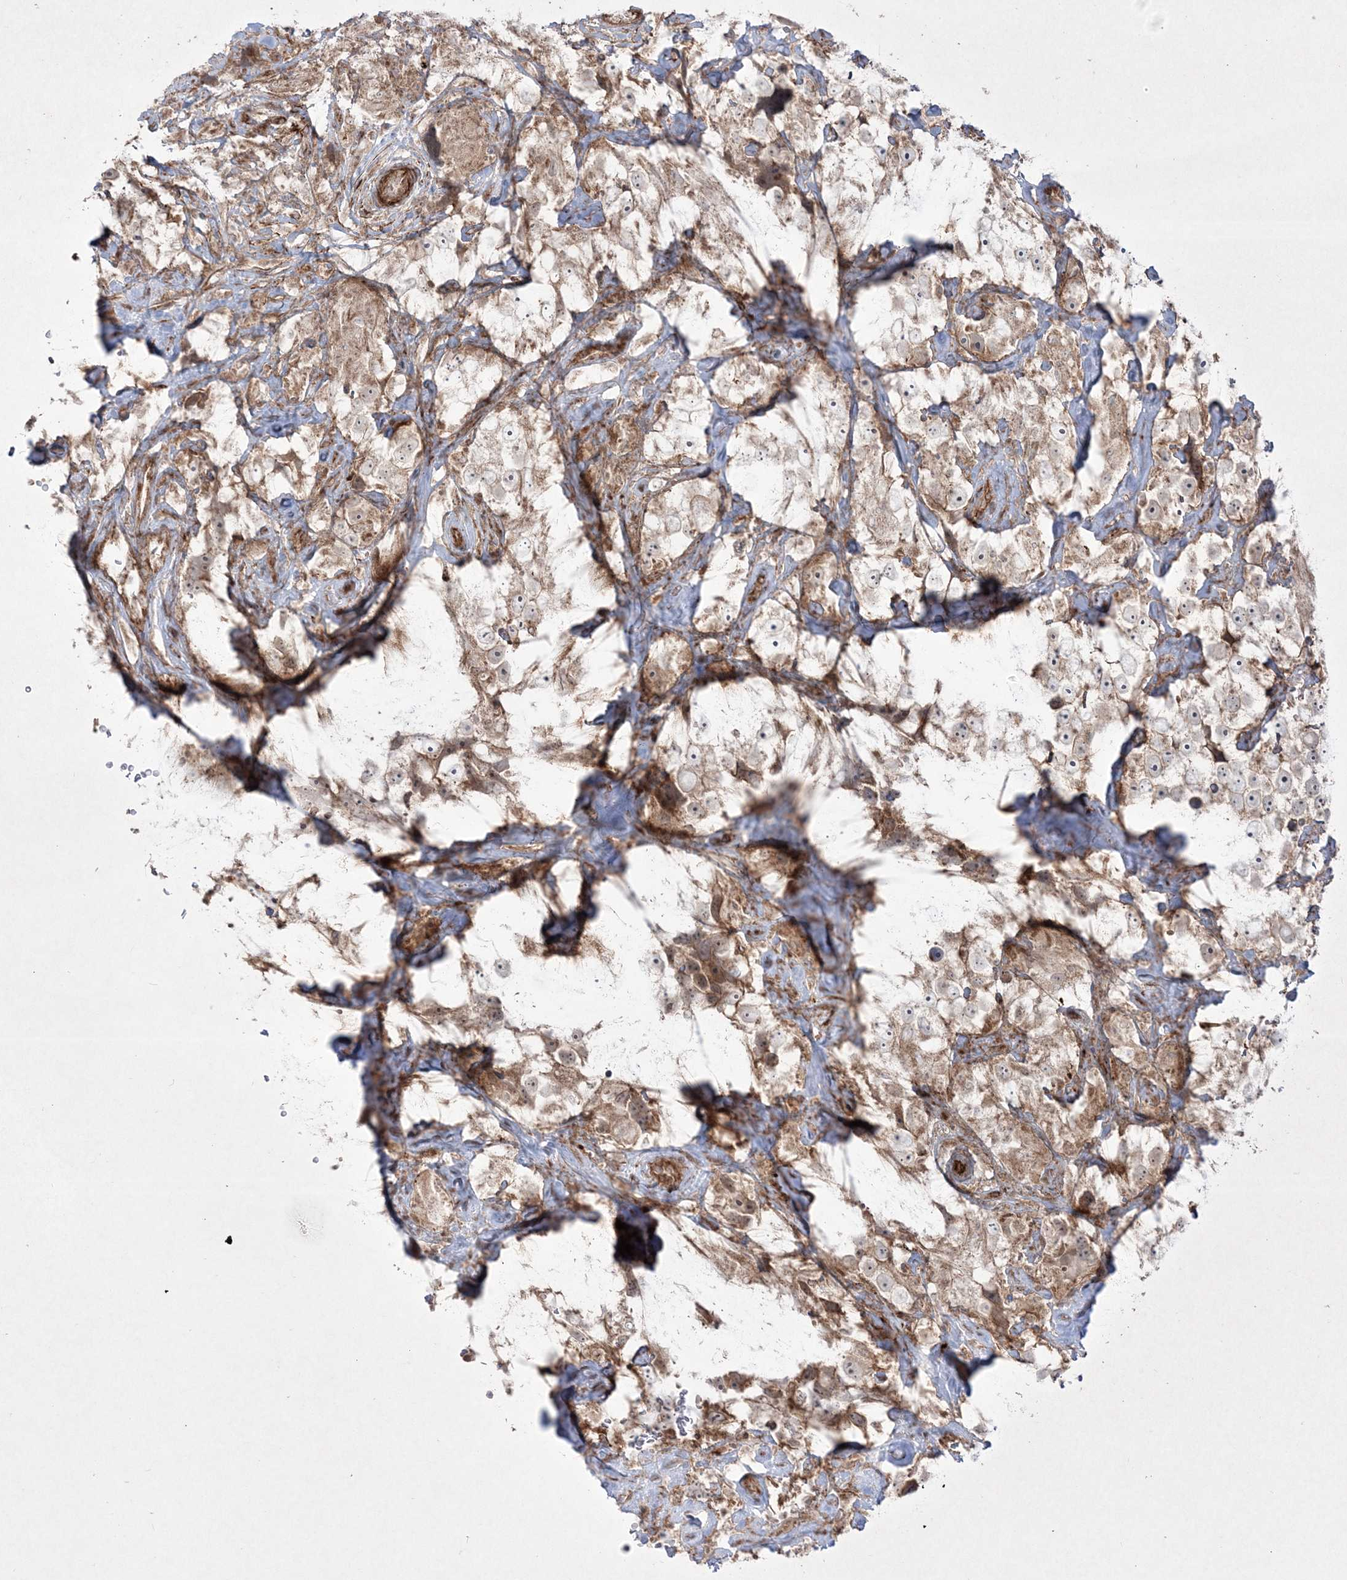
{"staining": {"intensity": "weak", "quantity": ">75%", "location": "cytoplasmic/membranous"}, "tissue": "testis cancer", "cell_type": "Tumor cells", "image_type": "cancer", "snomed": [{"axis": "morphology", "description": "Seminoma, NOS"}, {"axis": "topography", "description": "Testis"}], "caption": "DAB immunohistochemical staining of testis cancer (seminoma) shows weak cytoplasmic/membranous protein positivity in approximately >75% of tumor cells.", "gene": "RICTOR", "patient": {"sex": "male", "age": 49}}